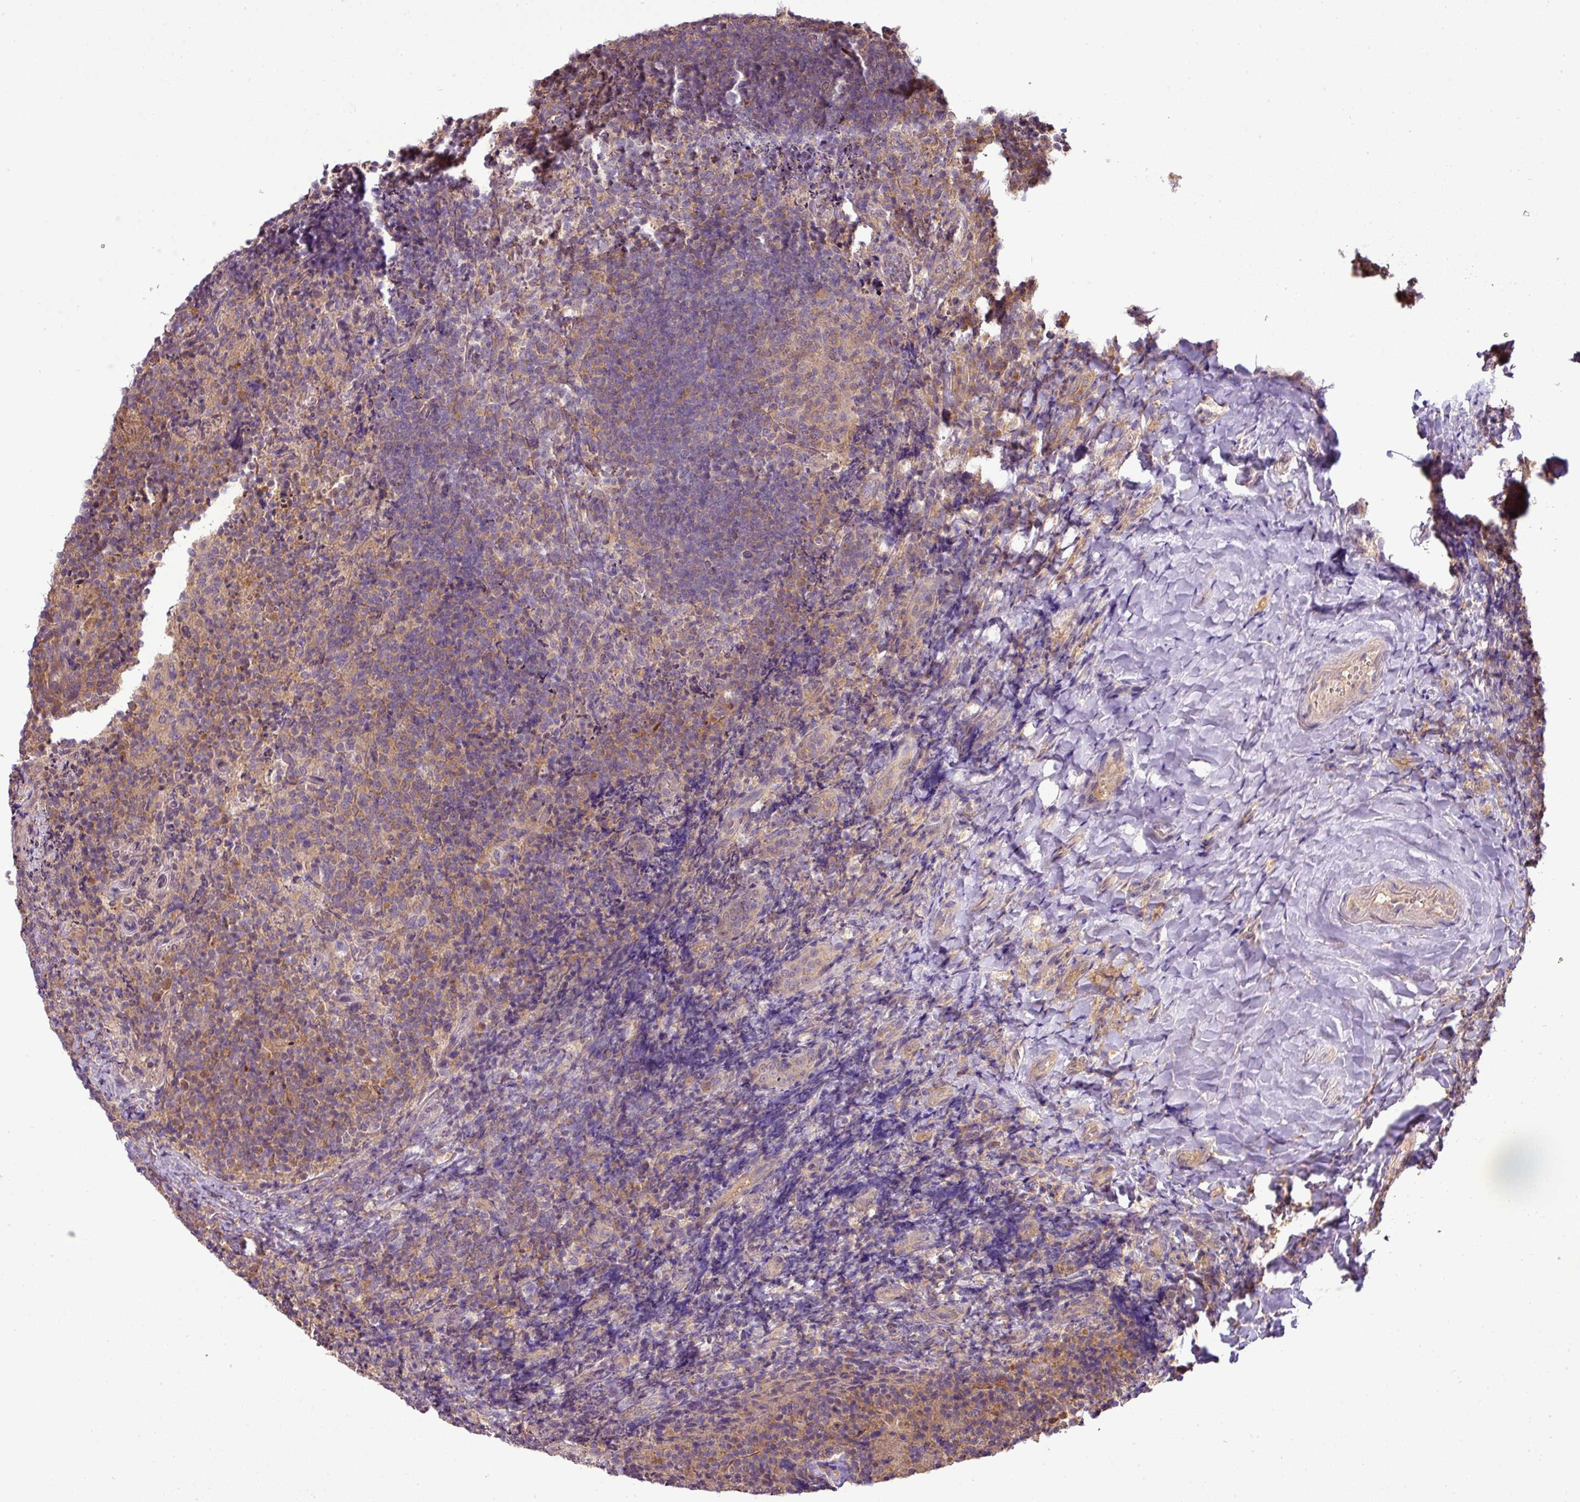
{"staining": {"intensity": "moderate", "quantity": "25%-75%", "location": "cytoplasmic/membranous"}, "tissue": "tonsil", "cell_type": "Germinal center cells", "image_type": "normal", "snomed": [{"axis": "morphology", "description": "Normal tissue, NOS"}, {"axis": "topography", "description": "Tonsil"}], "caption": "DAB (3,3'-diaminobenzidine) immunohistochemical staining of normal tonsil shows moderate cytoplasmic/membranous protein positivity in approximately 25%-75% of germinal center cells.", "gene": "TMEM107", "patient": {"sex": "female", "age": 10}}